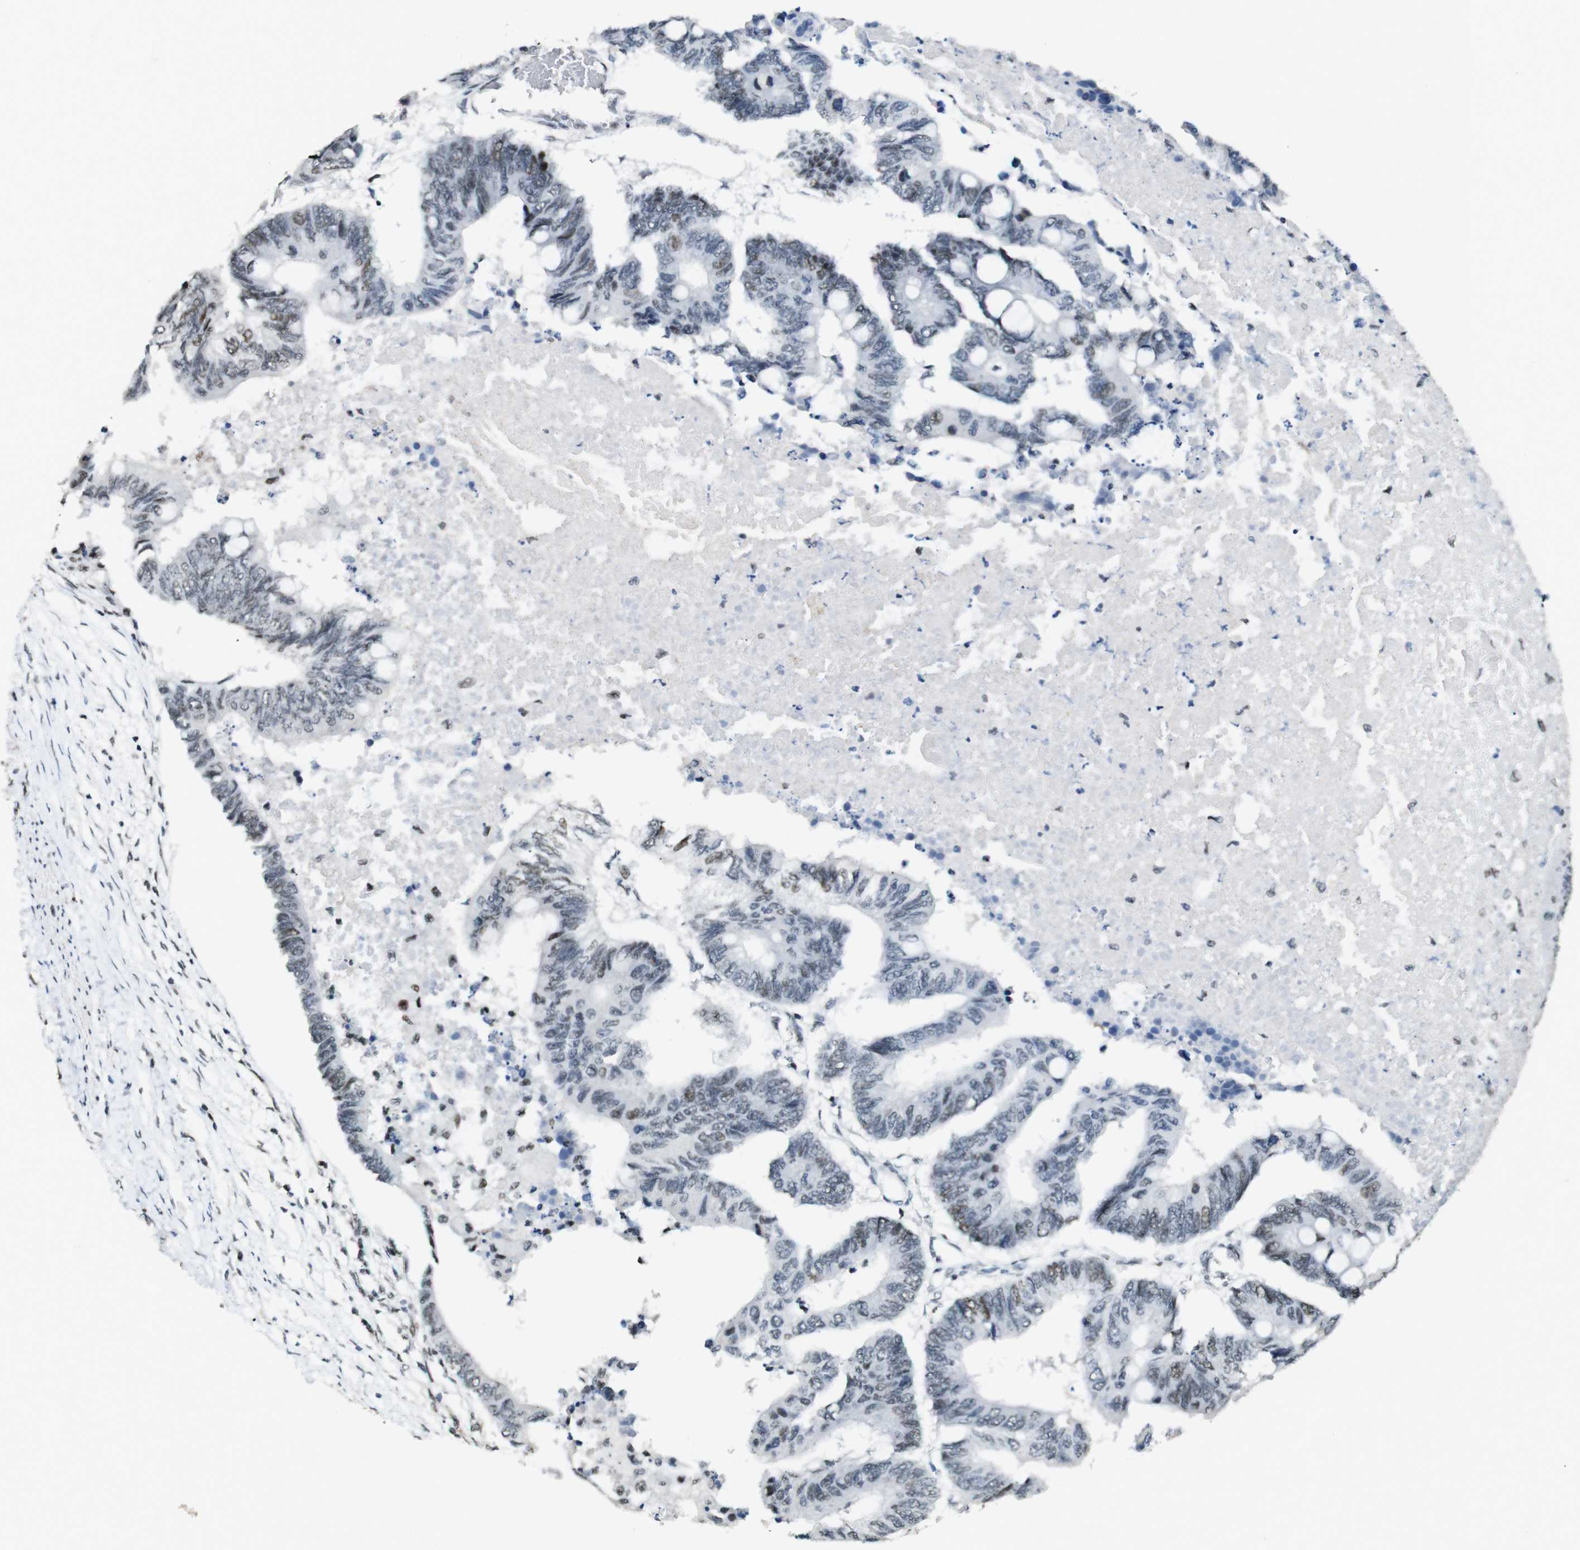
{"staining": {"intensity": "weak", "quantity": "<25%", "location": "nuclear"}, "tissue": "colorectal cancer", "cell_type": "Tumor cells", "image_type": "cancer", "snomed": [{"axis": "morphology", "description": "Normal tissue, NOS"}, {"axis": "morphology", "description": "Adenocarcinoma, NOS"}, {"axis": "topography", "description": "Rectum"}, {"axis": "topography", "description": "Peripheral nerve tissue"}], "caption": "Protein analysis of adenocarcinoma (colorectal) reveals no significant staining in tumor cells.", "gene": "CSNK2B", "patient": {"sex": "male", "age": 92}}